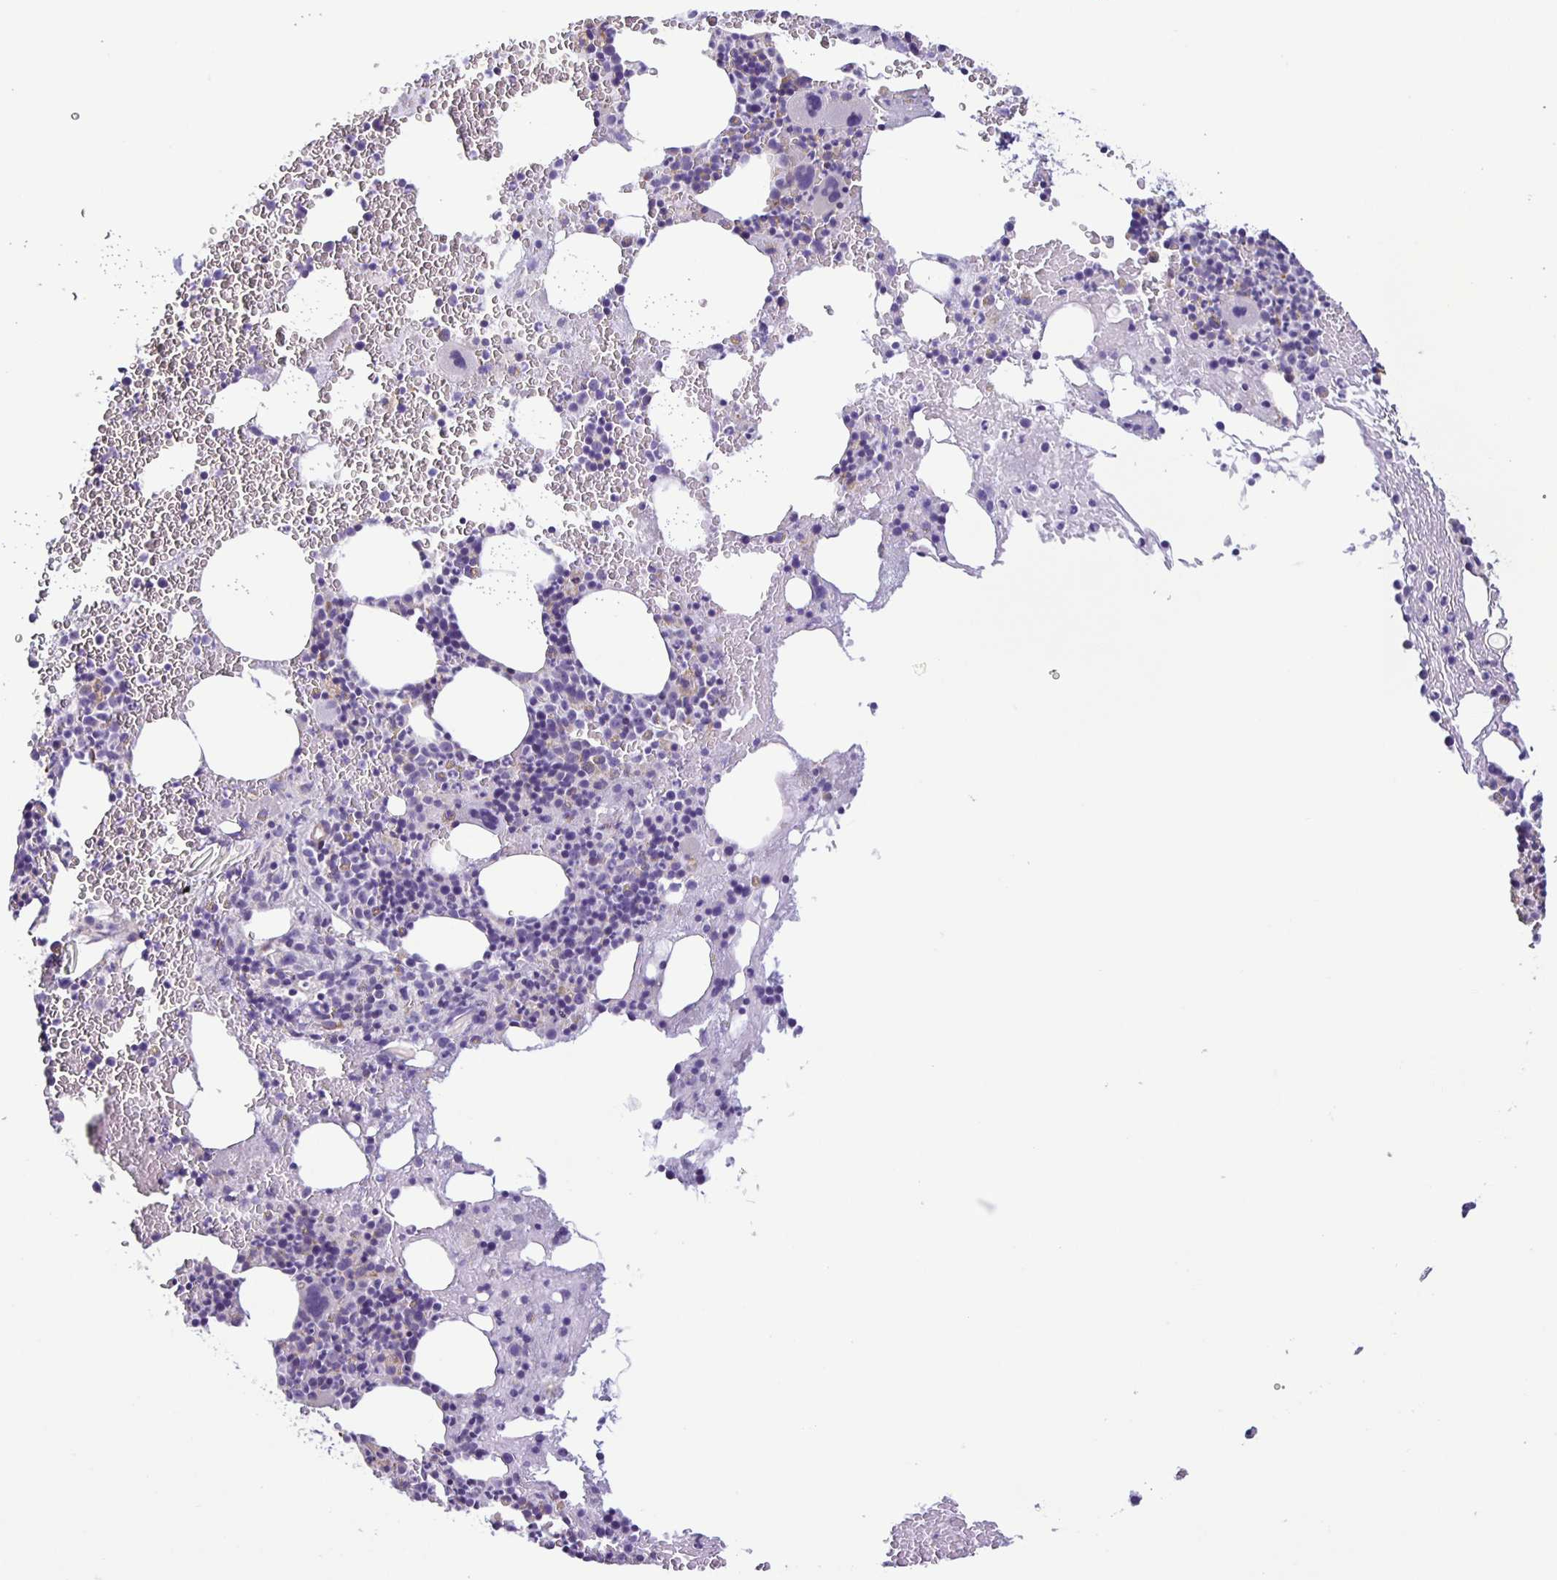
{"staining": {"intensity": "negative", "quantity": "none", "location": "none"}, "tissue": "bone marrow", "cell_type": "Hematopoietic cells", "image_type": "normal", "snomed": [{"axis": "morphology", "description": "Normal tissue, NOS"}, {"axis": "topography", "description": "Bone marrow"}], "caption": "Immunohistochemistry (IHC) of unremarkable human bone marrow exhibits no positivity in hematopoietic cells.", "gene": "BOLL", "patient": {"sex": "male", "age": 47}}